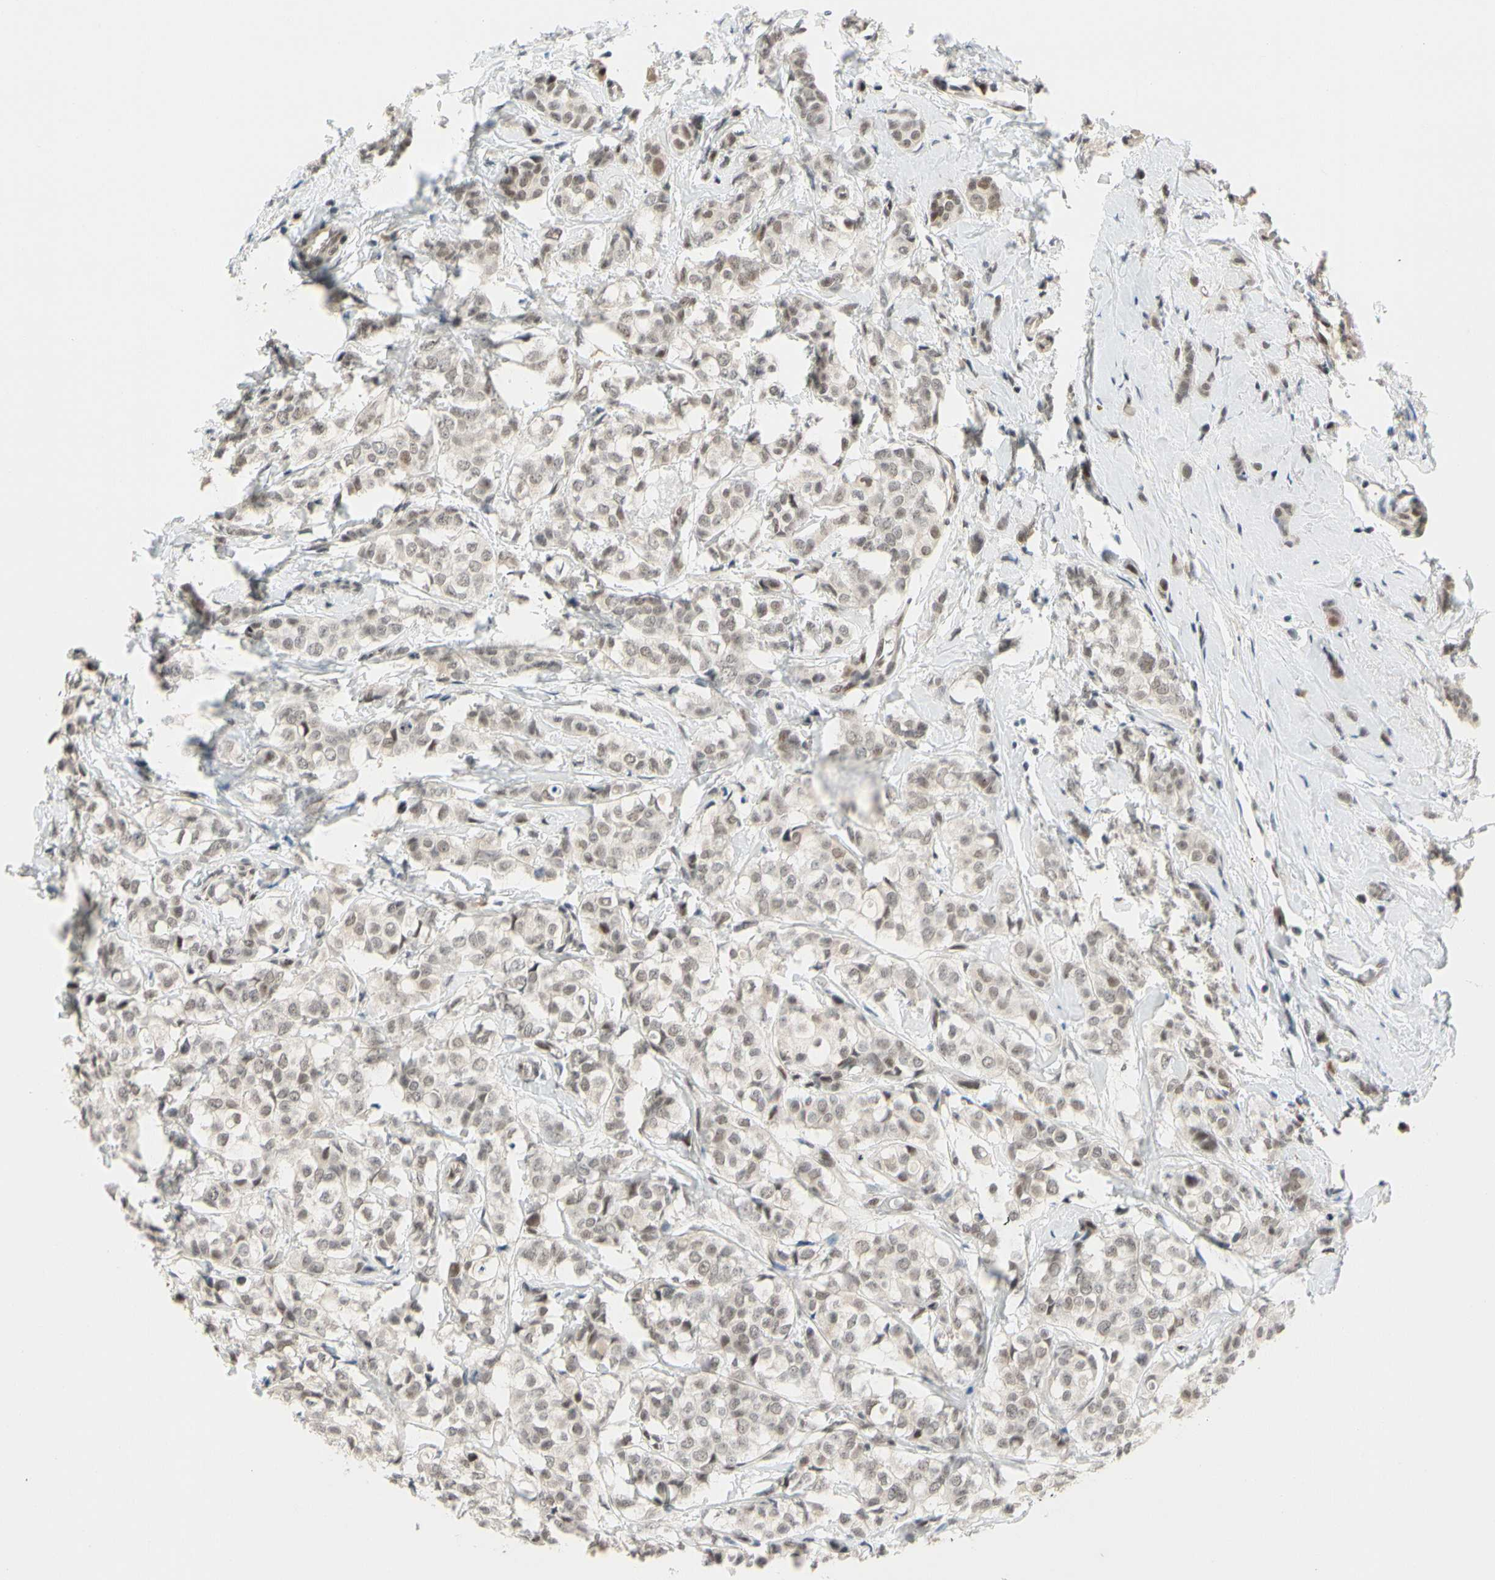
{"staining": {"intensity": "weak", "quantity": "25%-75%", "location": "nuclear"}, "tissue": "breast cancer", "cell_type": "Tumor cells", "image_type": "cancer", "snomed": [{"axis": "morphology", "description": "Lobular carcinoma"}, {"axis": "topography", "description": "Breast"}], "caption": "An immunohistochemistry (IHC) photomicrograph of tumor tissue is shown. Protein staining in brown highlights weak nuclear positivity in breast cancer within tumor cells.", "gene": "TAF4", "patient": {"sex": "female", "age": 60}}